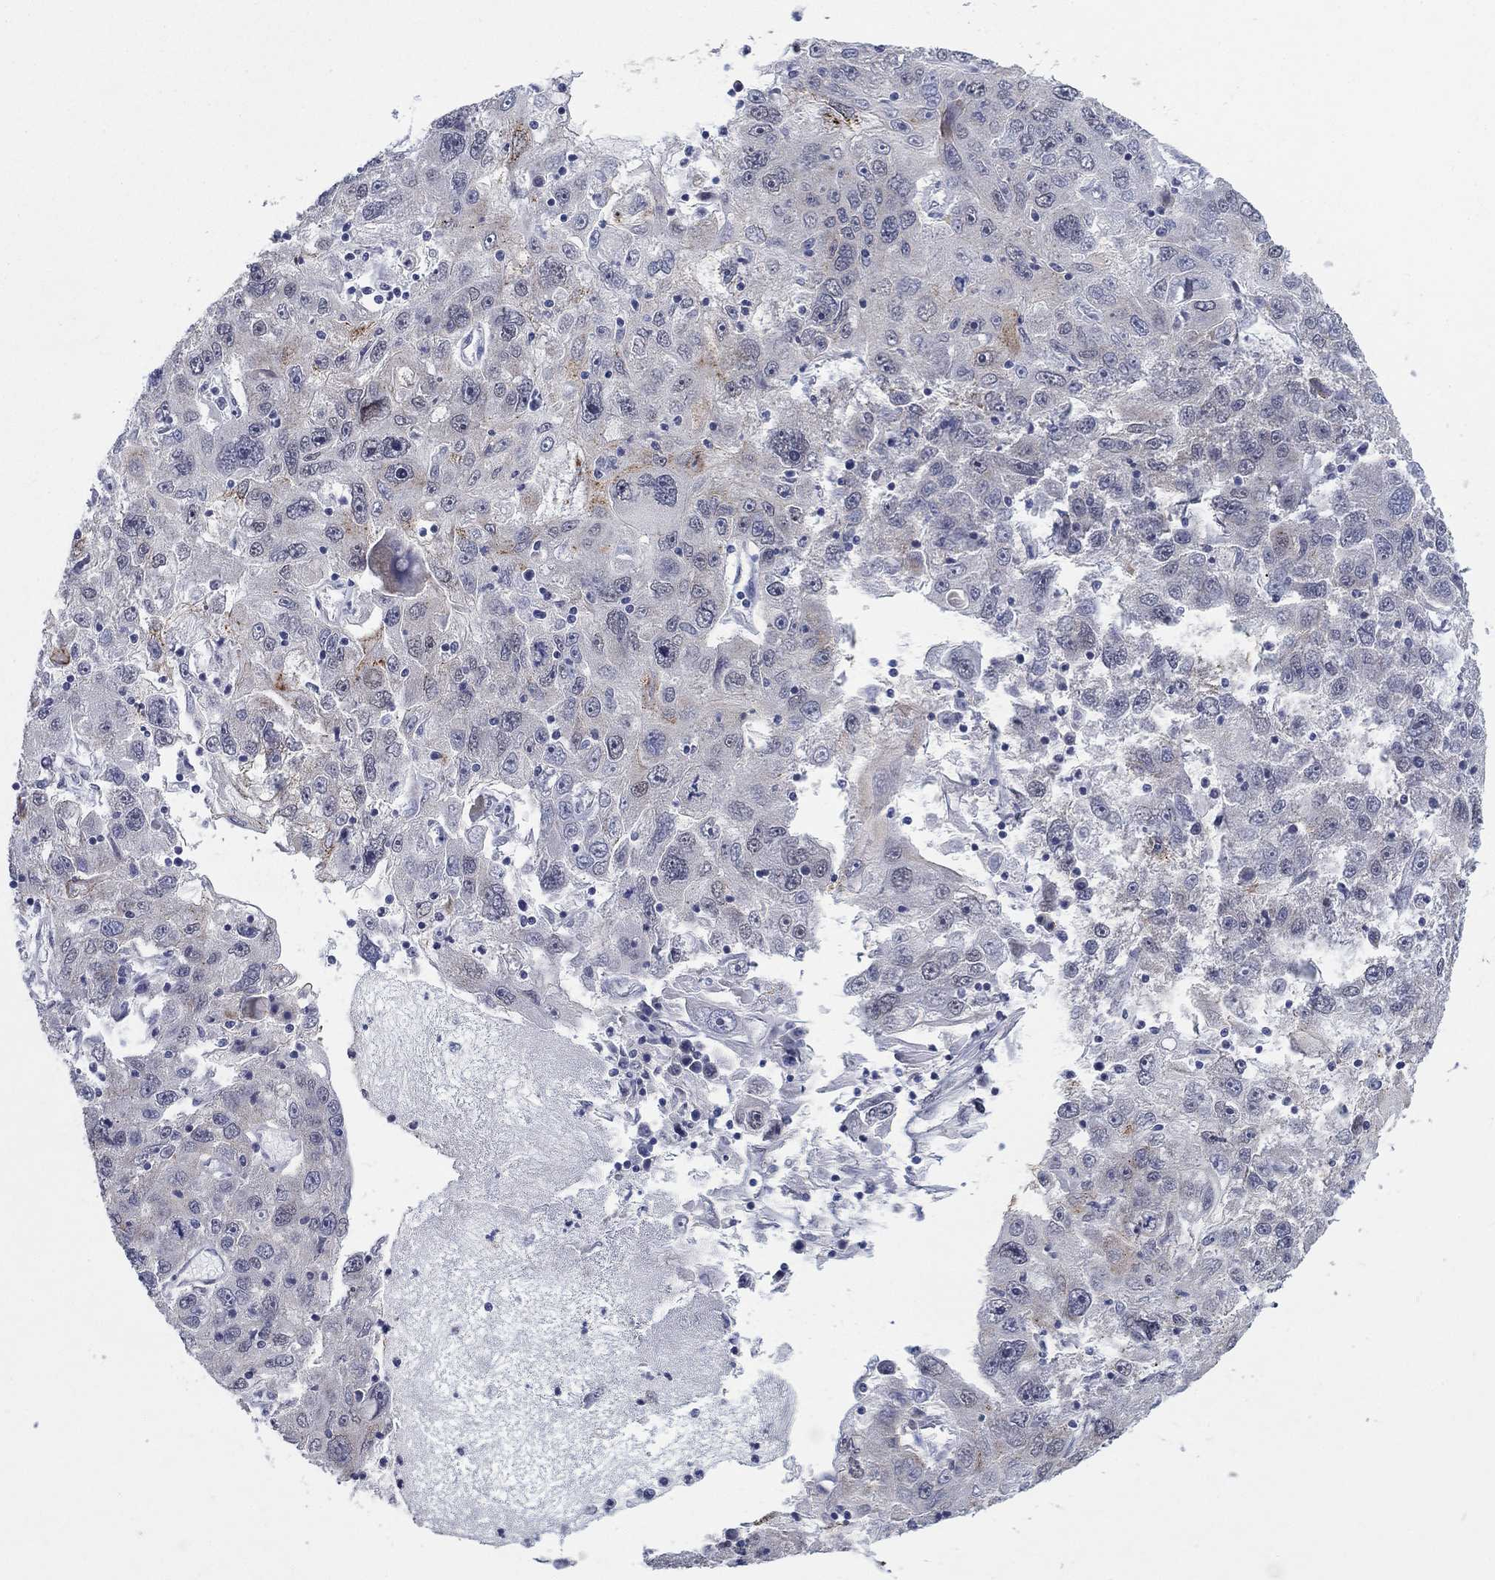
{"staining": {"intensity": "strong", "quantity": "<25%", "location": "cytoplasmic/membranous"}, "tissue": "stomach cancer", "cell_type": "Tumor cells", "image_type": "cancer", "snomed": [{"axis": "morphology", "description": "Adenocarcinoma, NOS"}, {"axis": "topography", "description": "Stomach"}], "caption": "This is an image of immunohistochemistry (IHC) staining of stomach cancer, which shows strong expression in the cytoplasmic/membranous of tumor cells.", "gene": "SDC1", "patient": {"sex": "male", "age": 56}}